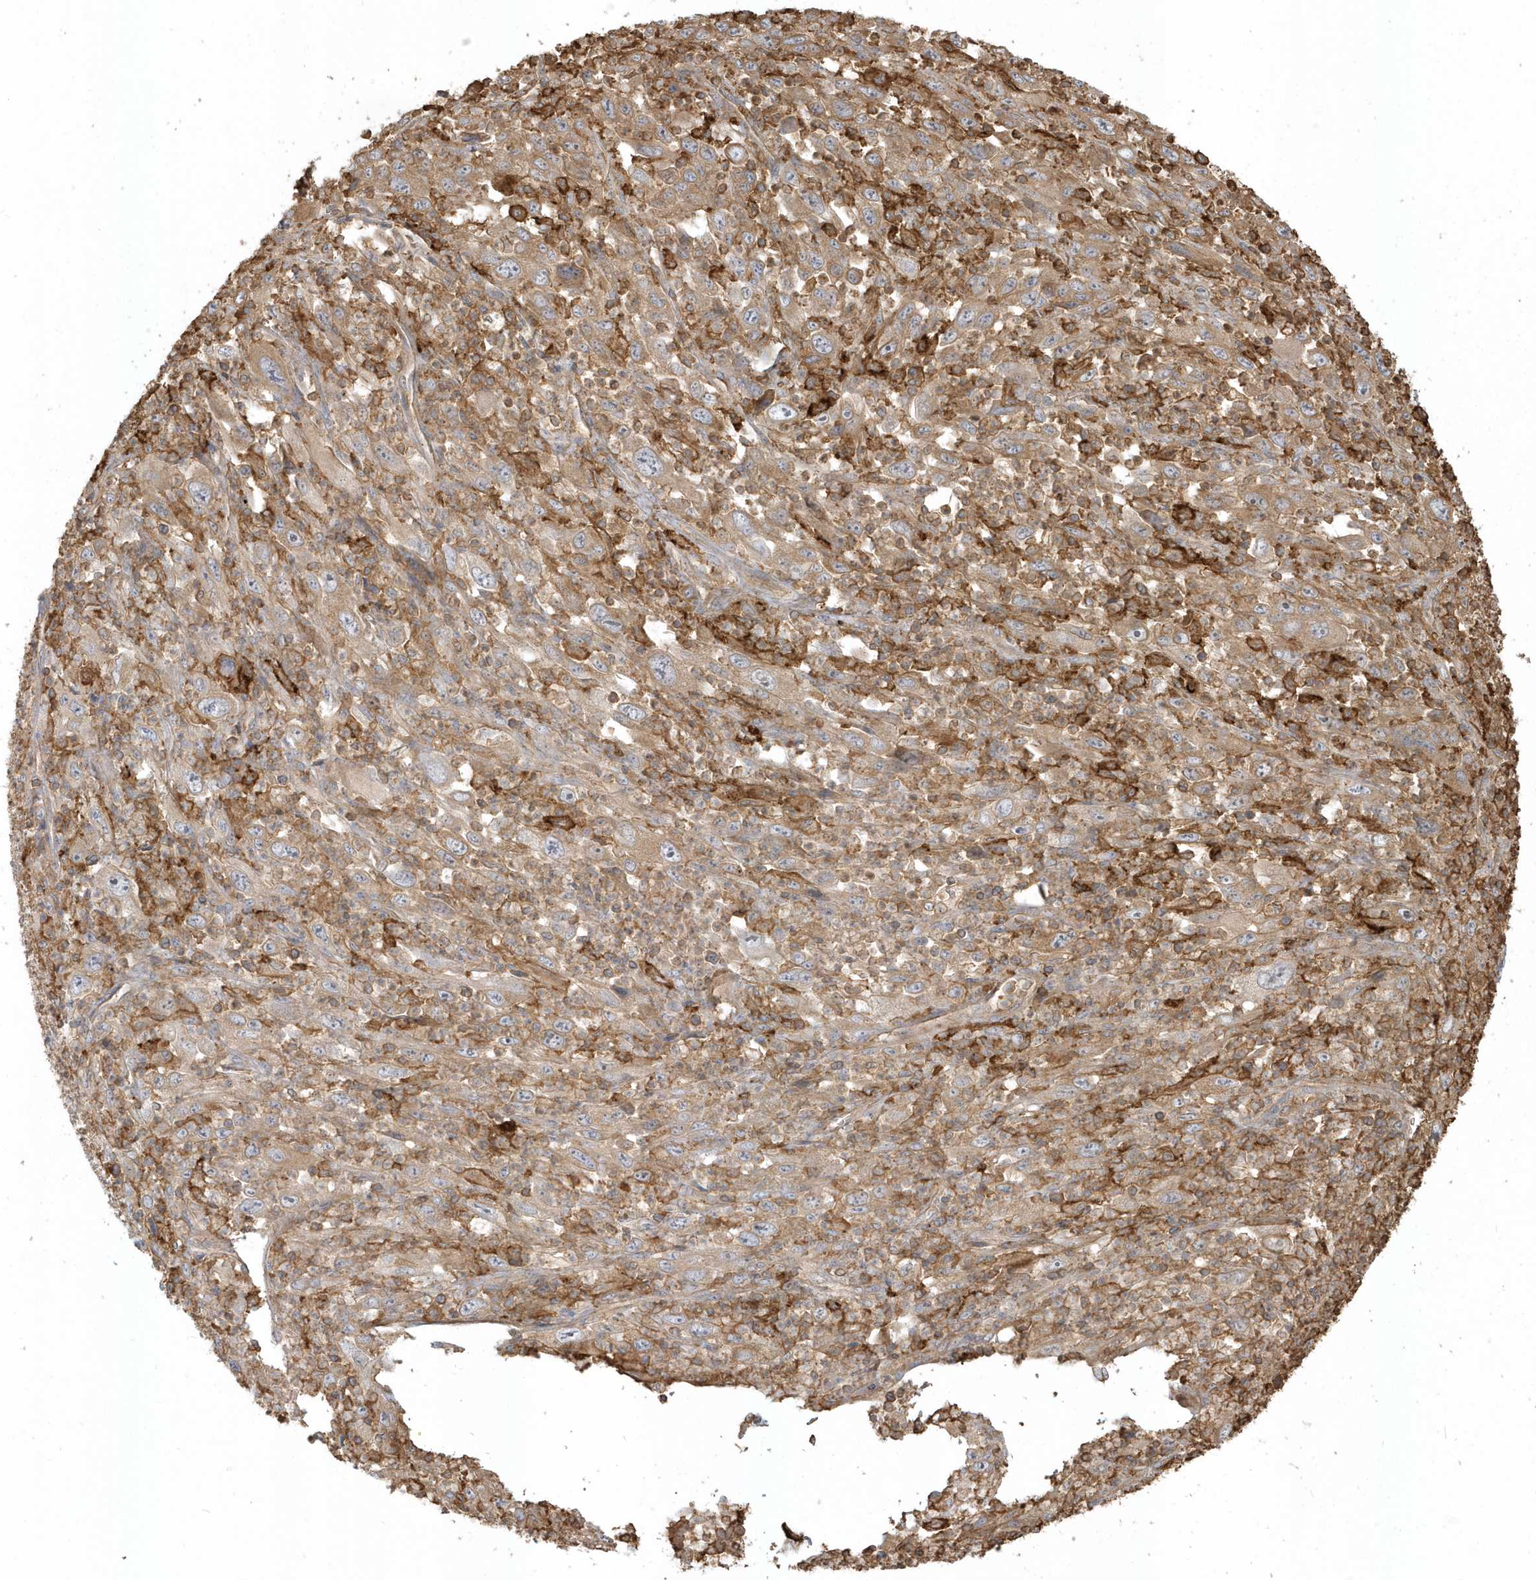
{"staining": {"intensity": "weak", "quantity": ">75%", "location": "cytoplasmic/membranous"}, "tissue": "melanoma", "cell_type": "Tumor cells", "image_type": "cancer", "snomed": [{"axis": "morphology", "description": "Malignant melanoma, Metastatic site"}, {"axis": "topography", "description": "Skin"}], "caption": "An IHC image of neoplastic tissue is shown. Protein staining in brown labels weak cytoplasmic/membranous positivity in malignant melanoma (metastatic site) within tumor cells. (Stains: DAB (3,3'-diaminobenzidine) in brown, nuclei in blue, Microscopy: brightfield microscopy at high magnification).", "gene": "ZBTB8A", "patient": {"sex": "female", "age": 56}}